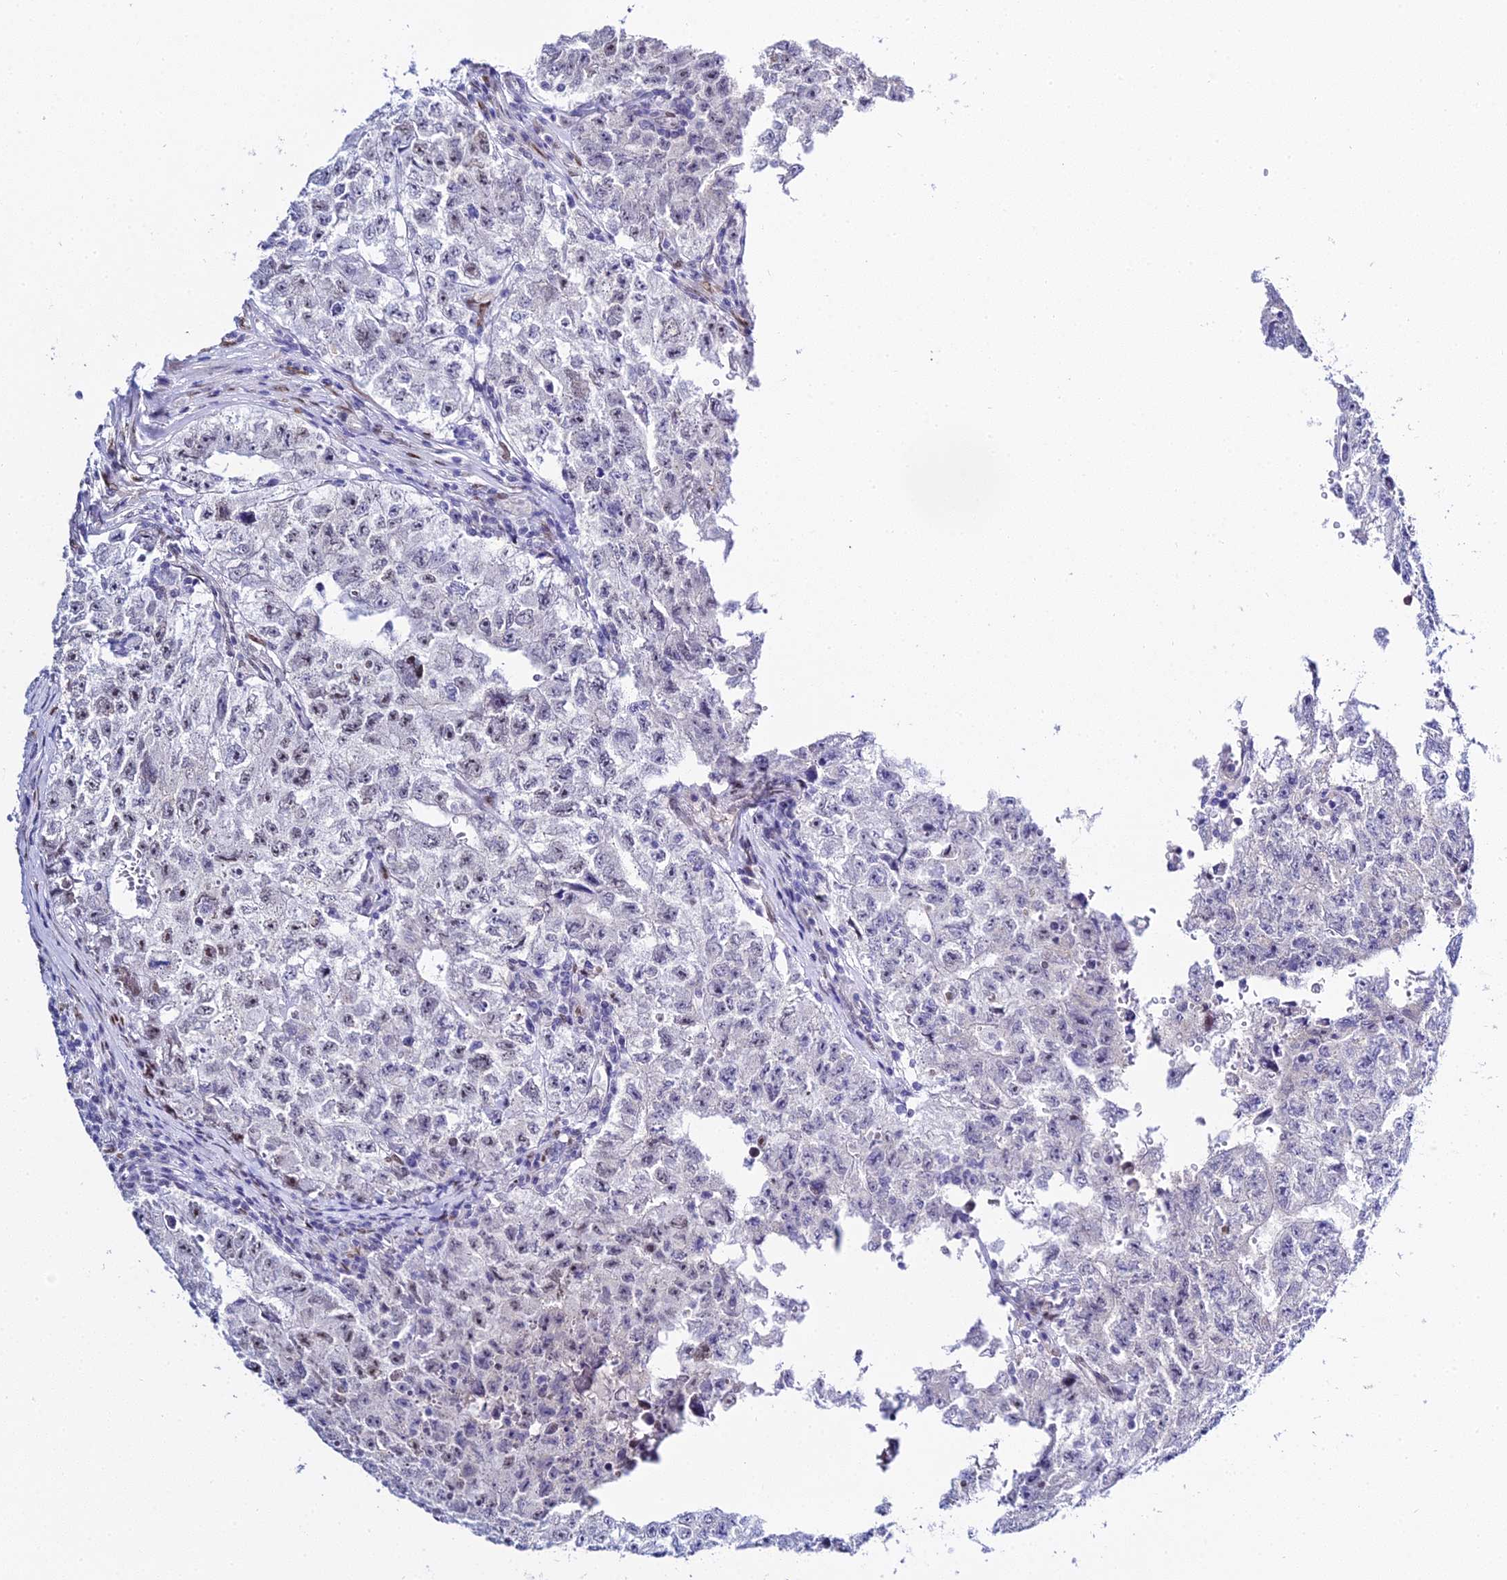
{"staining": {"intensity": "negative", "quantity": "none", "location": "none"}, "tissue": "testis cancer", "cell_type": "Tumor cells", "image_type": "cancer", "snomed": [{"axis": "morphology", "description": "Carcinoma, Embryonal, NOS"}, {"axis": "topography", "description": "Testis"}], "caption": "Histopathology image shows no protein positivity in tumor cells of testis embryonal carcinoma tissue.", "gene": "POFUT2", "patient": {"sex": "male", "age": 17}}